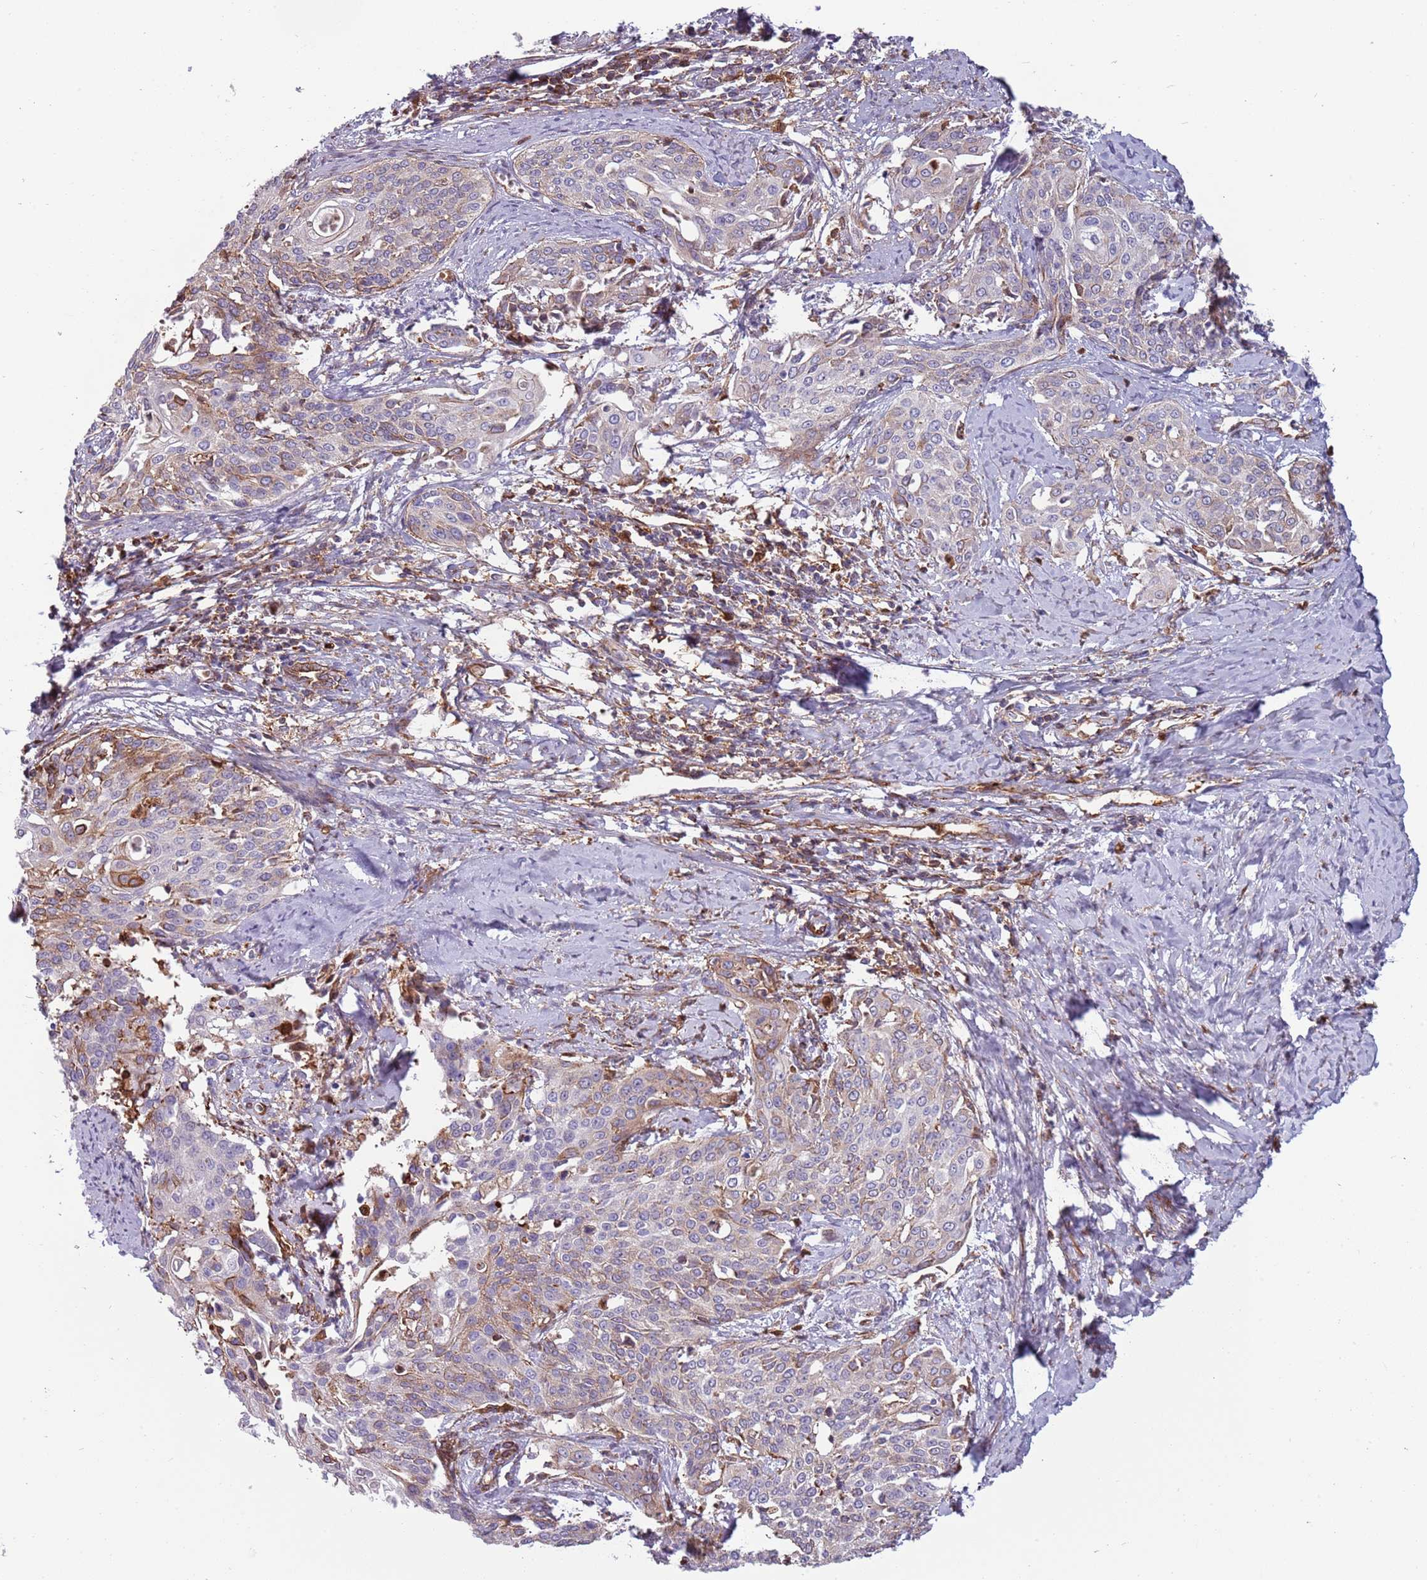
{"staining": {"intensity": "moderate", "quantity": "<25%", "location": "cytoplasmic/membranous"}, "tissue": "cervical cancer", "cell_type": "Tumor cells", "image_type": "cancer", "snomed": [{"axis": "morphology", "description": "Squamous cell carcinoma, NOS"}, {"axis": "topography", "description": "Cervix"}], "caption": "This image exhibits immunohistochemistry staining of cervical cancer (squamous cell carcinoma), with low moderate cytoplasmic/membranous positivity in approximately <25% of tumor cells.", "gene": "NADK", "patient": {"sex": "female", "age": 44}}